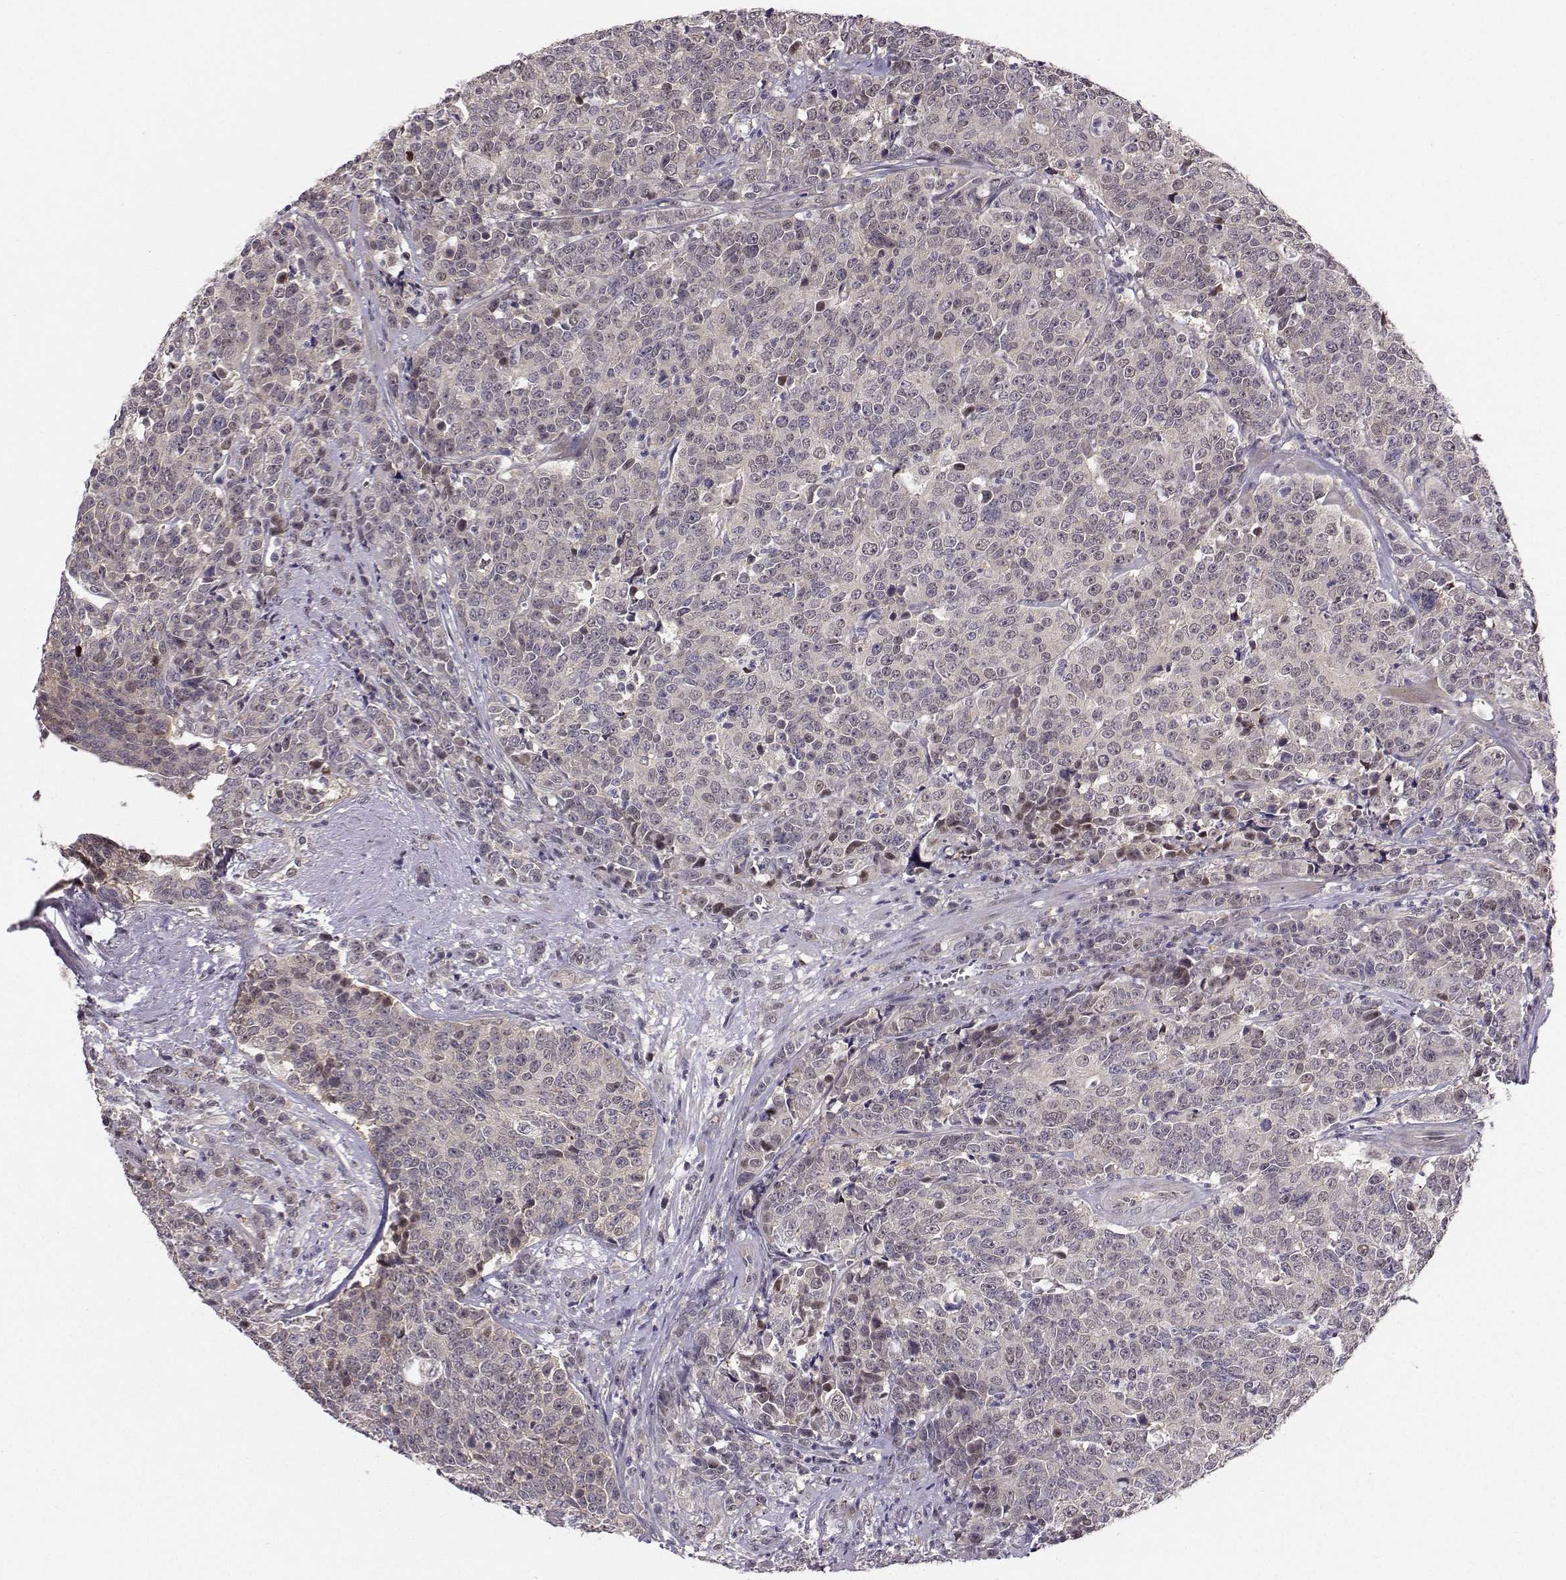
{"staining": {"intensity": "weak", "quantity": "<25%", "location": "nuclear"}, "tissue": "prostate cancer", "cell_type": "Tumor cells", "image_type": "cancer", "snomed": [{"axis": "morphology", "description": "Adenocarcinoma, NOS"}, {"axis": "topography", "description": "Prostate"}], "caption": "The photomicrograph reveals no significant staining in tumor cells of prostate adenocarcinoma.", "gene": "PKP2", "patient": {"sex": "male", "age": 67}}